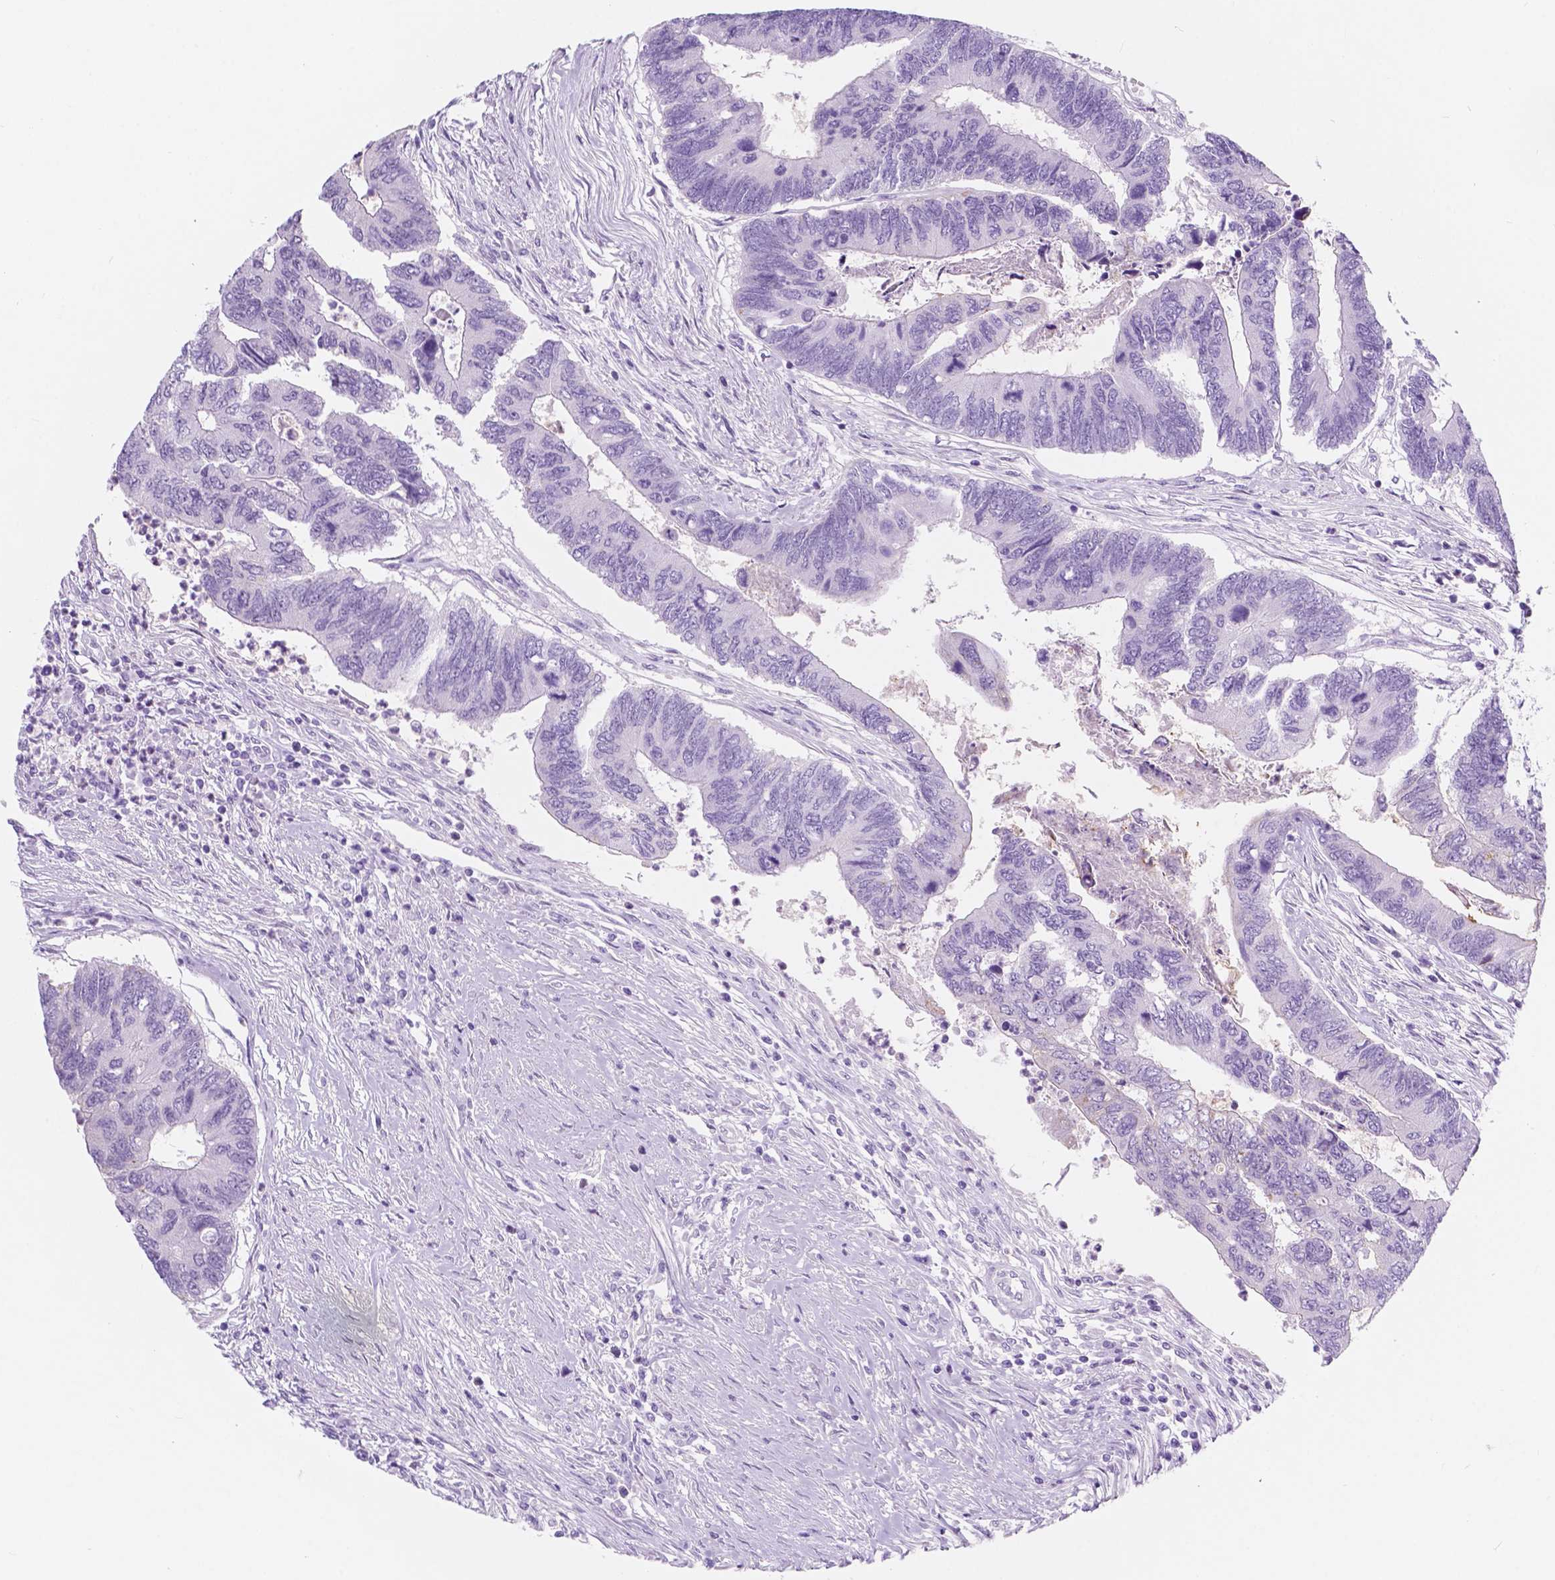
{"staining": {"intensity": "negative", "quantity": "none", "location": "none"}, "tissue": "colorectal cancer", "cell_type": "Tumor cells", "image_type": "cancer", "snomed": [{"axis": "morphology", "description": "Adenocarcinoma, NOS"}, {"axis": "topography", "description": "Colon"}], "caption": "Photomicrograph shows no protein expression in tumor cells of colorectal cancer (adenocarcinoma) tissue.", "gene": "CUZD1", "patient": {"sex": "female", "age": 67}}